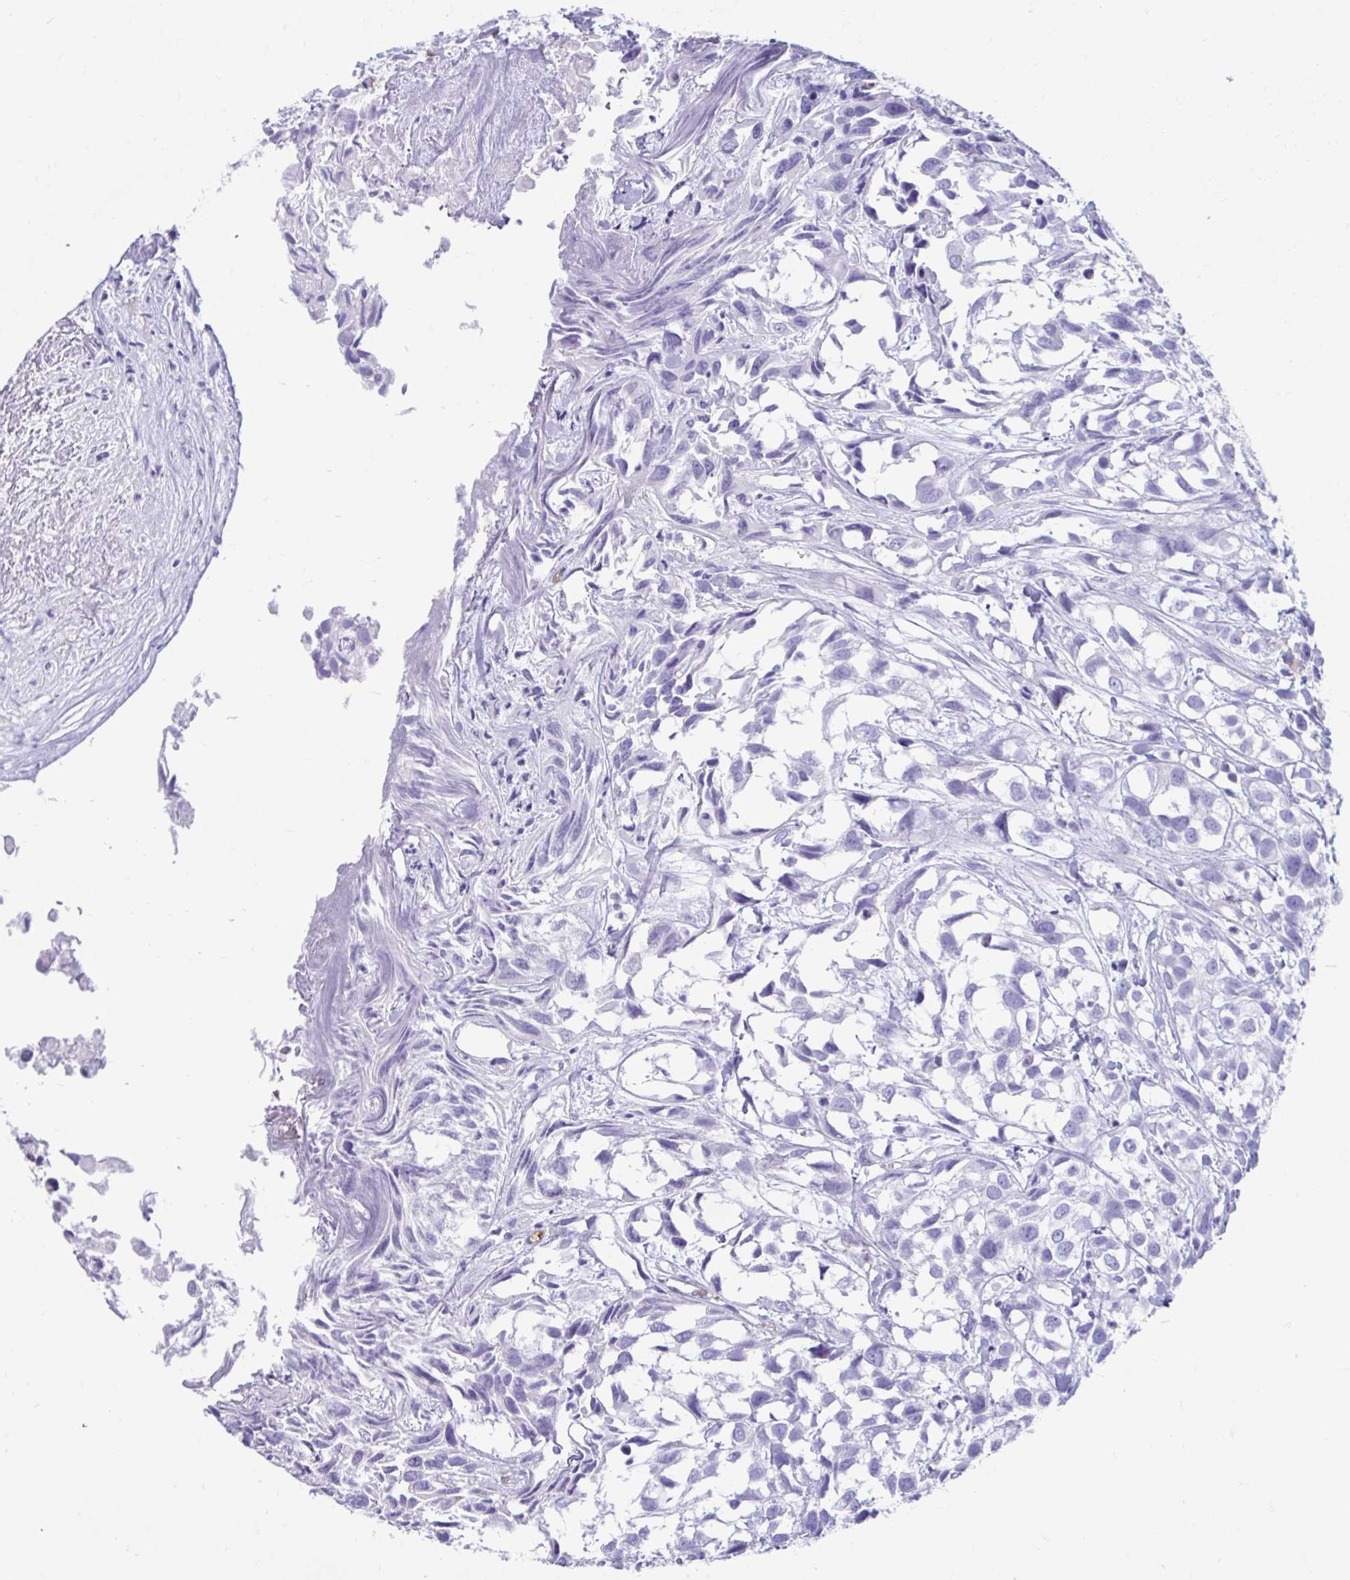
{"staining": {"intensity": "negative", "quantity": "none", "location": "none"}, "tissue": "urothelial cancer", "cell_type": "Tumor cells", "image_type": "cancer", "snomed": [{"axis": "morphology", "description": "Urothelial carcinoma, High grade"}, {"axis": "topography", "description": "Urinary bladder"}], "caption": "IHC image of human urothelial carcinoma (high-grade) stained for a protein (brown), which exhibits no positivity in tumor cells. (Stains: DAB (3,3'-diaminobenzidine) IHC with hematoxylin counter stain, Microscopy: brightfield microscopy at high magnification).", "gene": "SMIM9", "patient": {"sex": "male", "age": 56}}